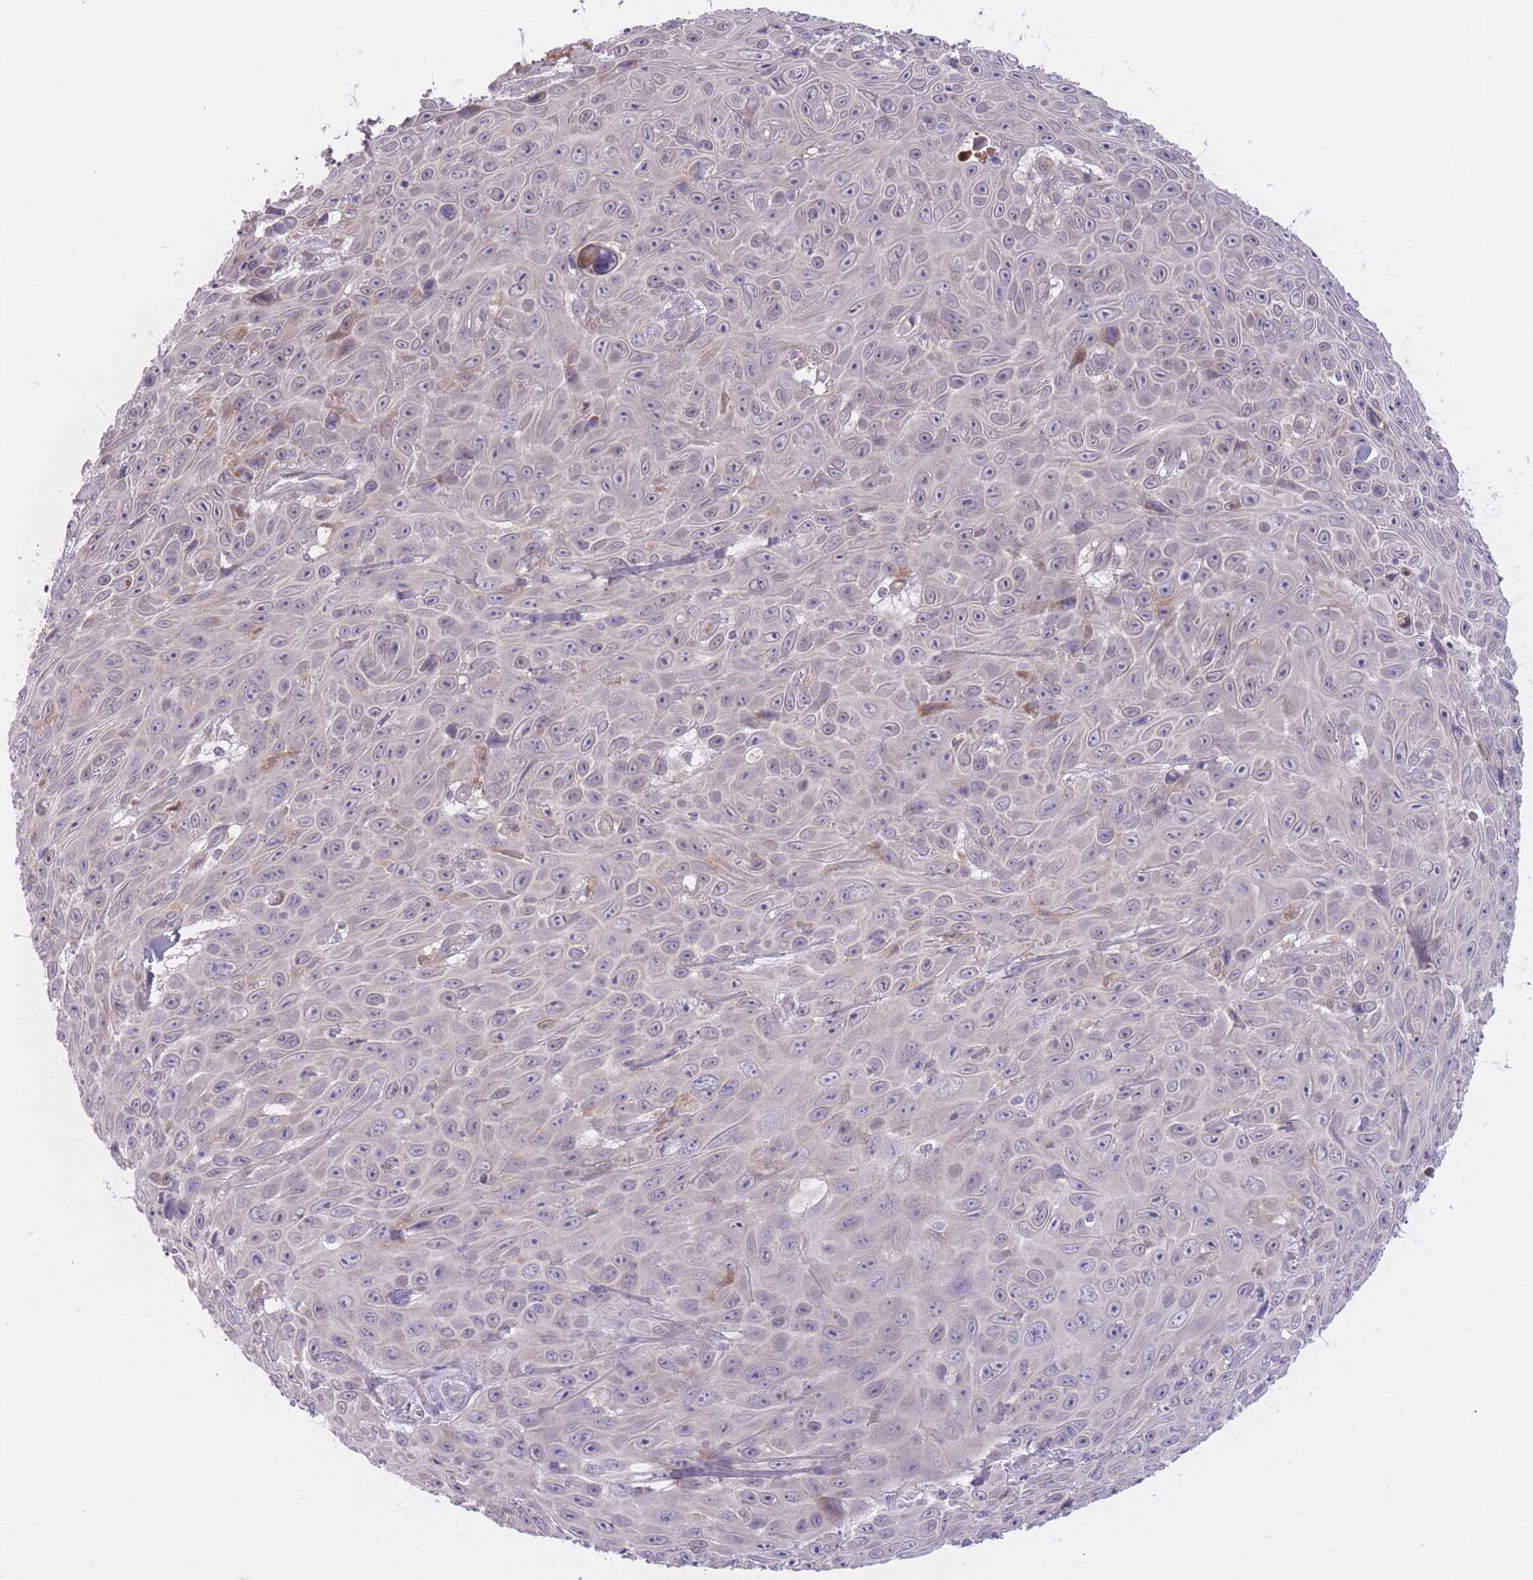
{"staining": {"intensity": "negative", "quantity": "none", "location": "none"}, "tissue": "skin cancer", "cell_type": "Tumor cells", "image_type": "cancer", "snomed": [{"axis": "morphology", "description": "Squamous cell carcinoma, NOS"}, {"axis": "topography", "description": "Skin"}], "caption": "This photomicrograph is of skin squamous cell carcinoma stained with immunohistochemistry (IHC) to label a protein in brown with the nuclei are counter-stained blue. There is no expression in tumor cells.", "gene": "ARPIN", "patient": {"sex": "male", "age": 82}}